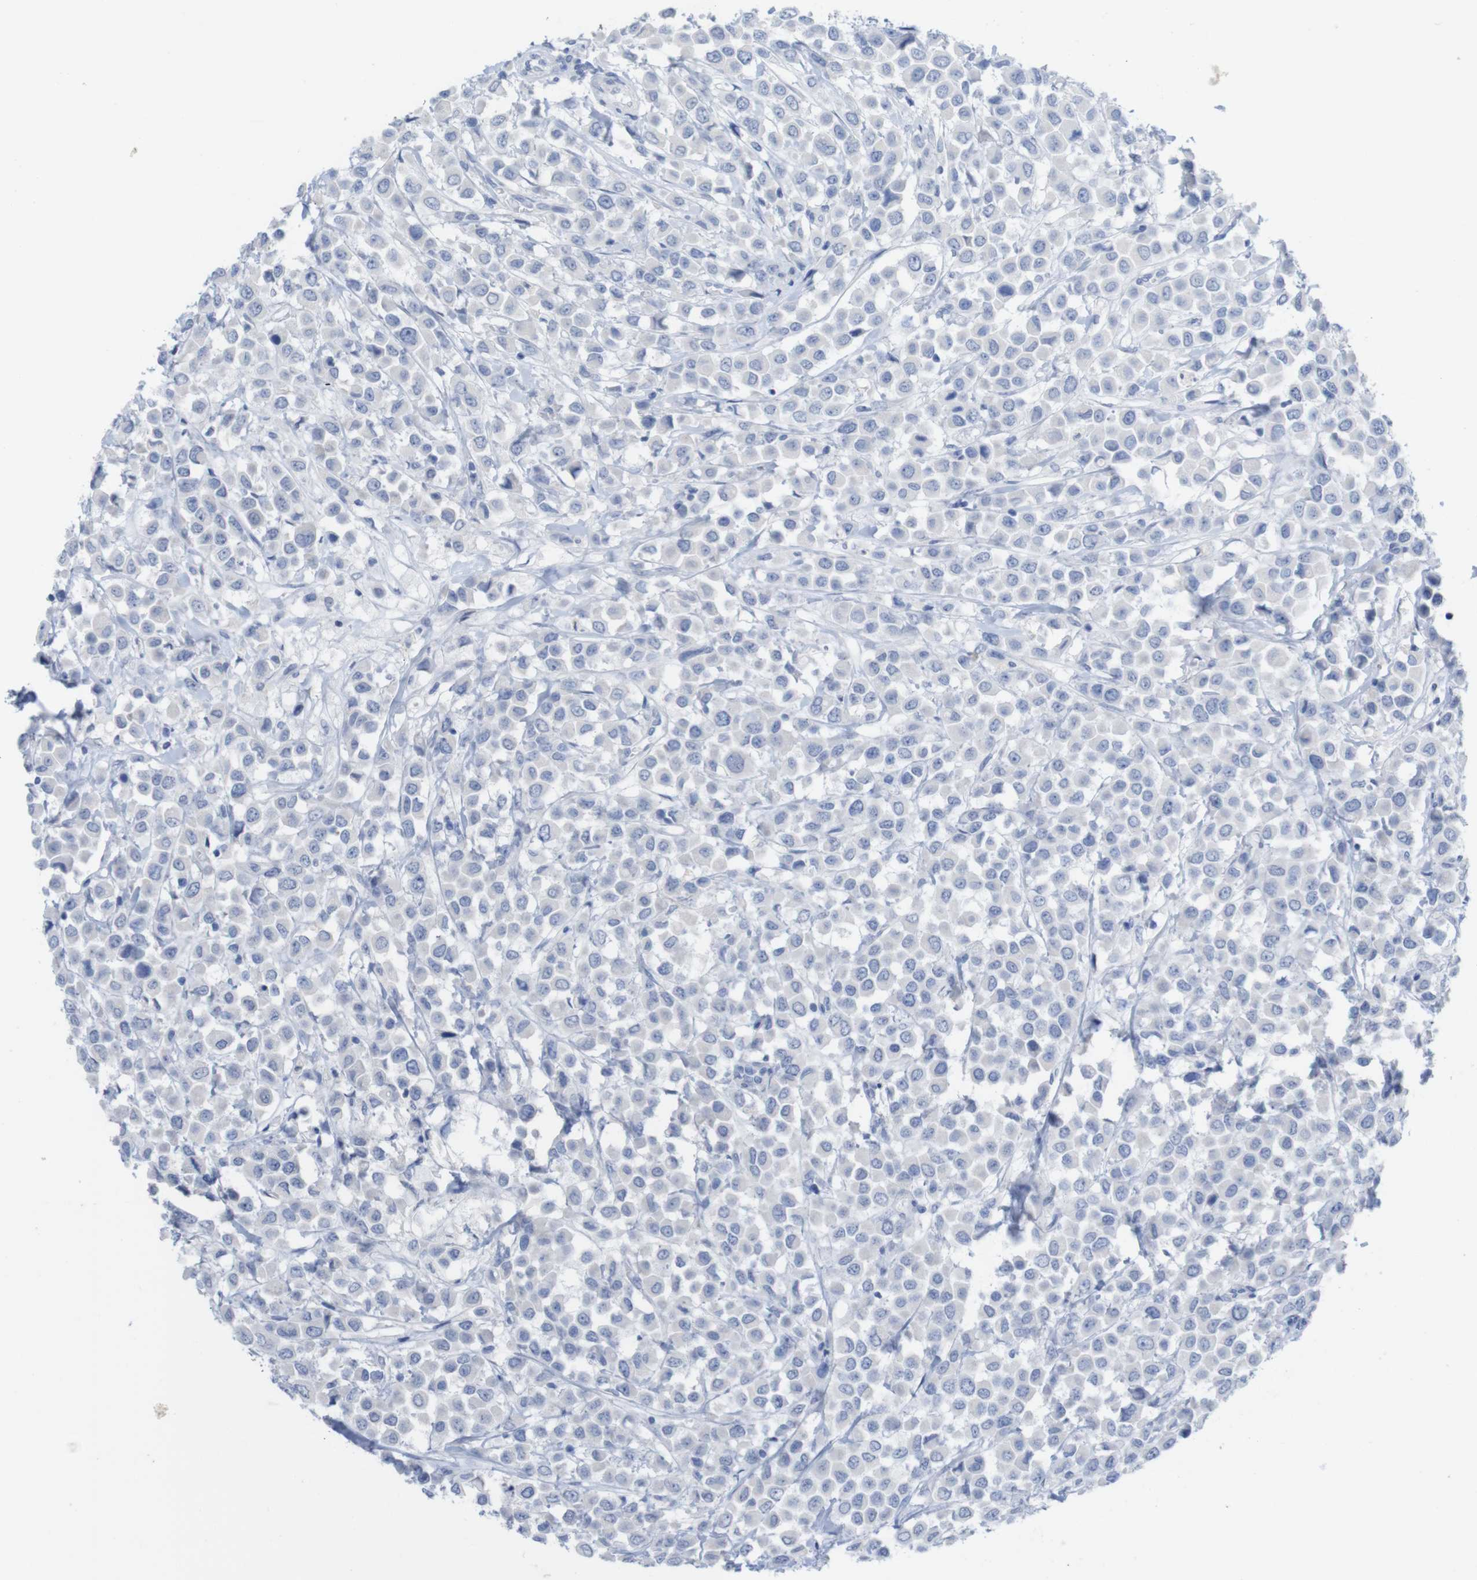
{"staining": {"intensity": "negative", "quantity": "none", "location": "none"}, "tissue": "breast cancer", "cell_type": "Tumor cells", "image_type": "cancer", "snomed": [{"axis": "morphology", "description": "Duct carcinoma"}, {"axis": "topography", "description": "Breast"}], "caption": "Breast cancer was stained to show a protein in brown. There is no significant staining in tumor cells.", "gene": "PNMA1", "patient": {"sex": "female", "age": 61}}